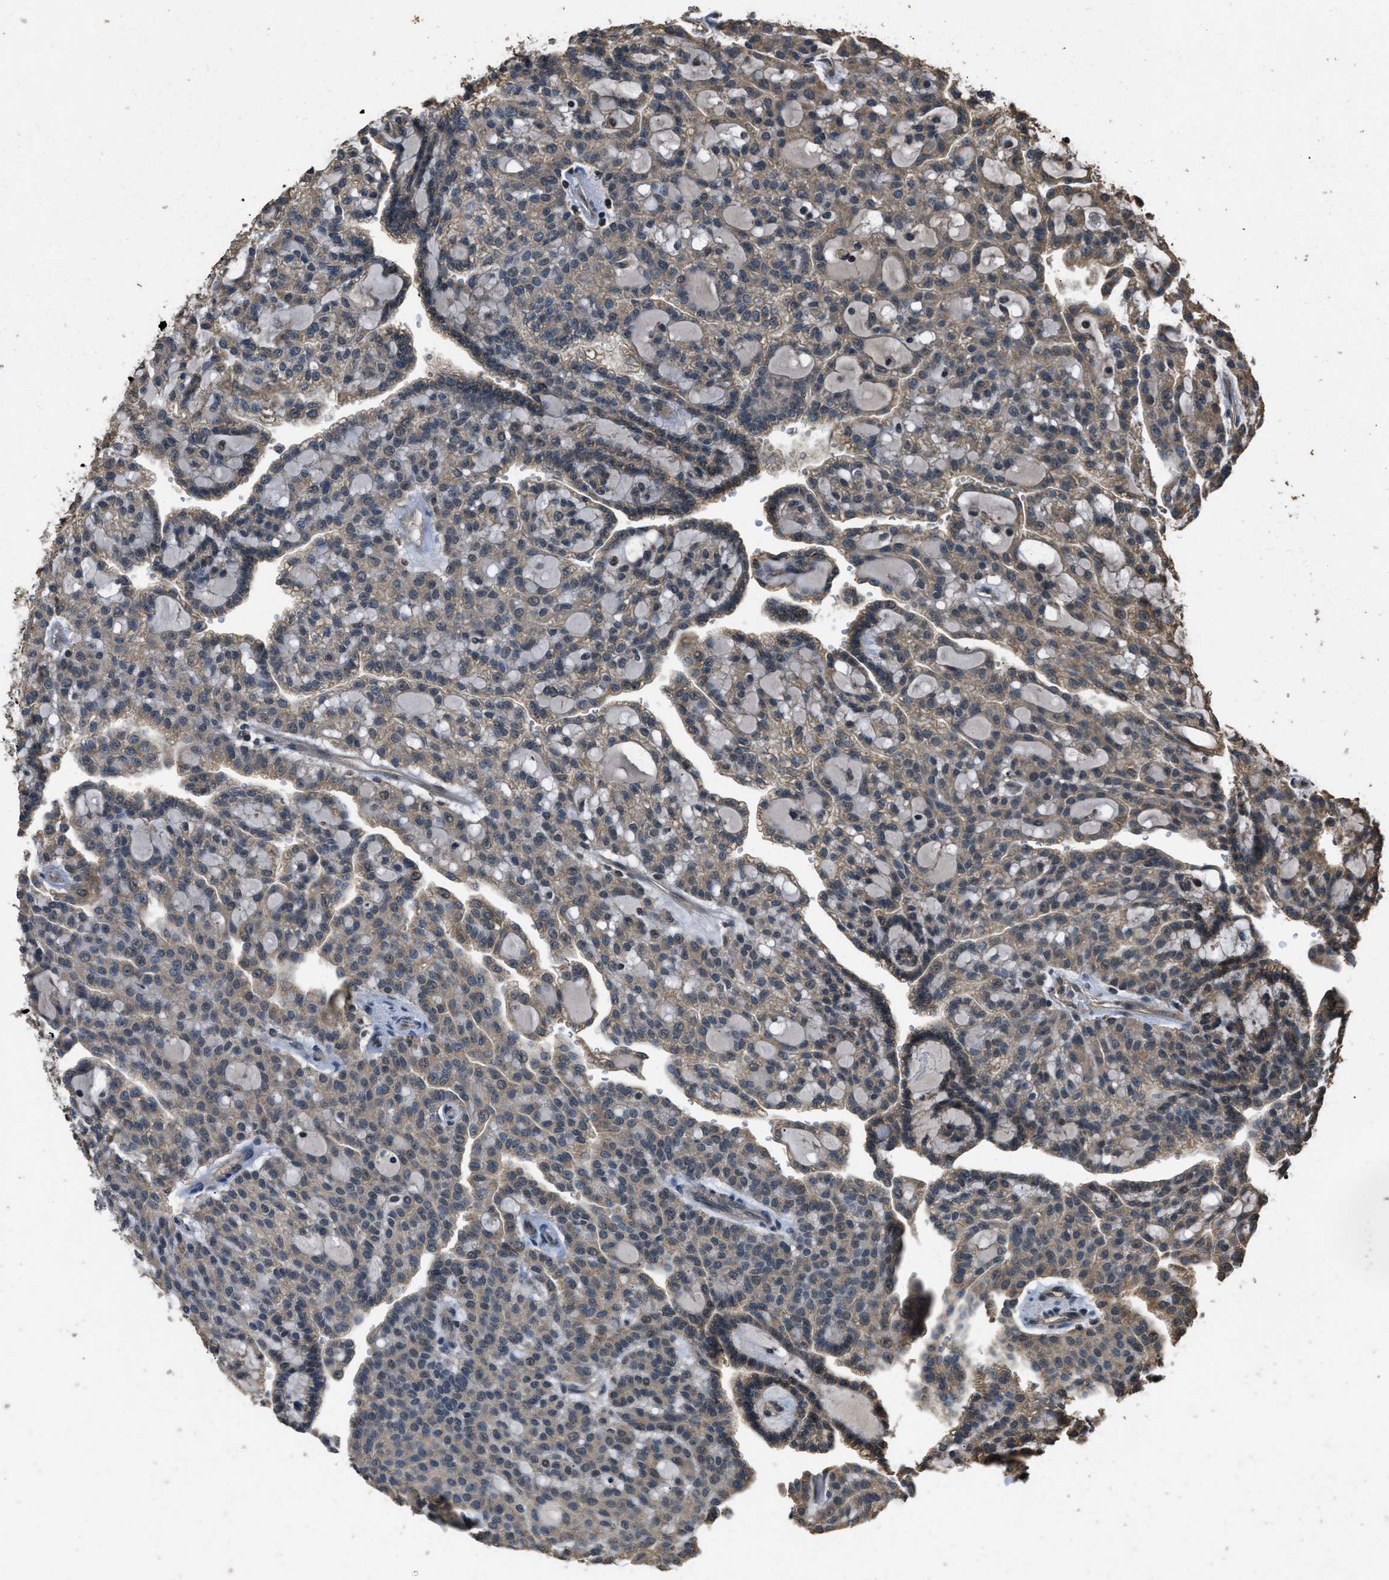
{"staining": {"intensity": "moderate", "quantity": ">75%", "location": "cytoplasmic/membranous"}, "tissue": "renal cancer", "cell_type": "Tumor cells", "image_type": "cancer", "snomed": [{"axis": "morphology", "description": "Adenocarcinoma, NOS"}, {"axis": "topography", "description": "Kidney"}], "caption": "There is medium levels of moderate cytoplasmic/membranous positivity in tumor cells of renal cancer (adenocarcinoma), as demonstrated by immunohistochemical staining (brown color).", "gene": "DENND6B", "patient": {"sex": "male", "age": 63}}